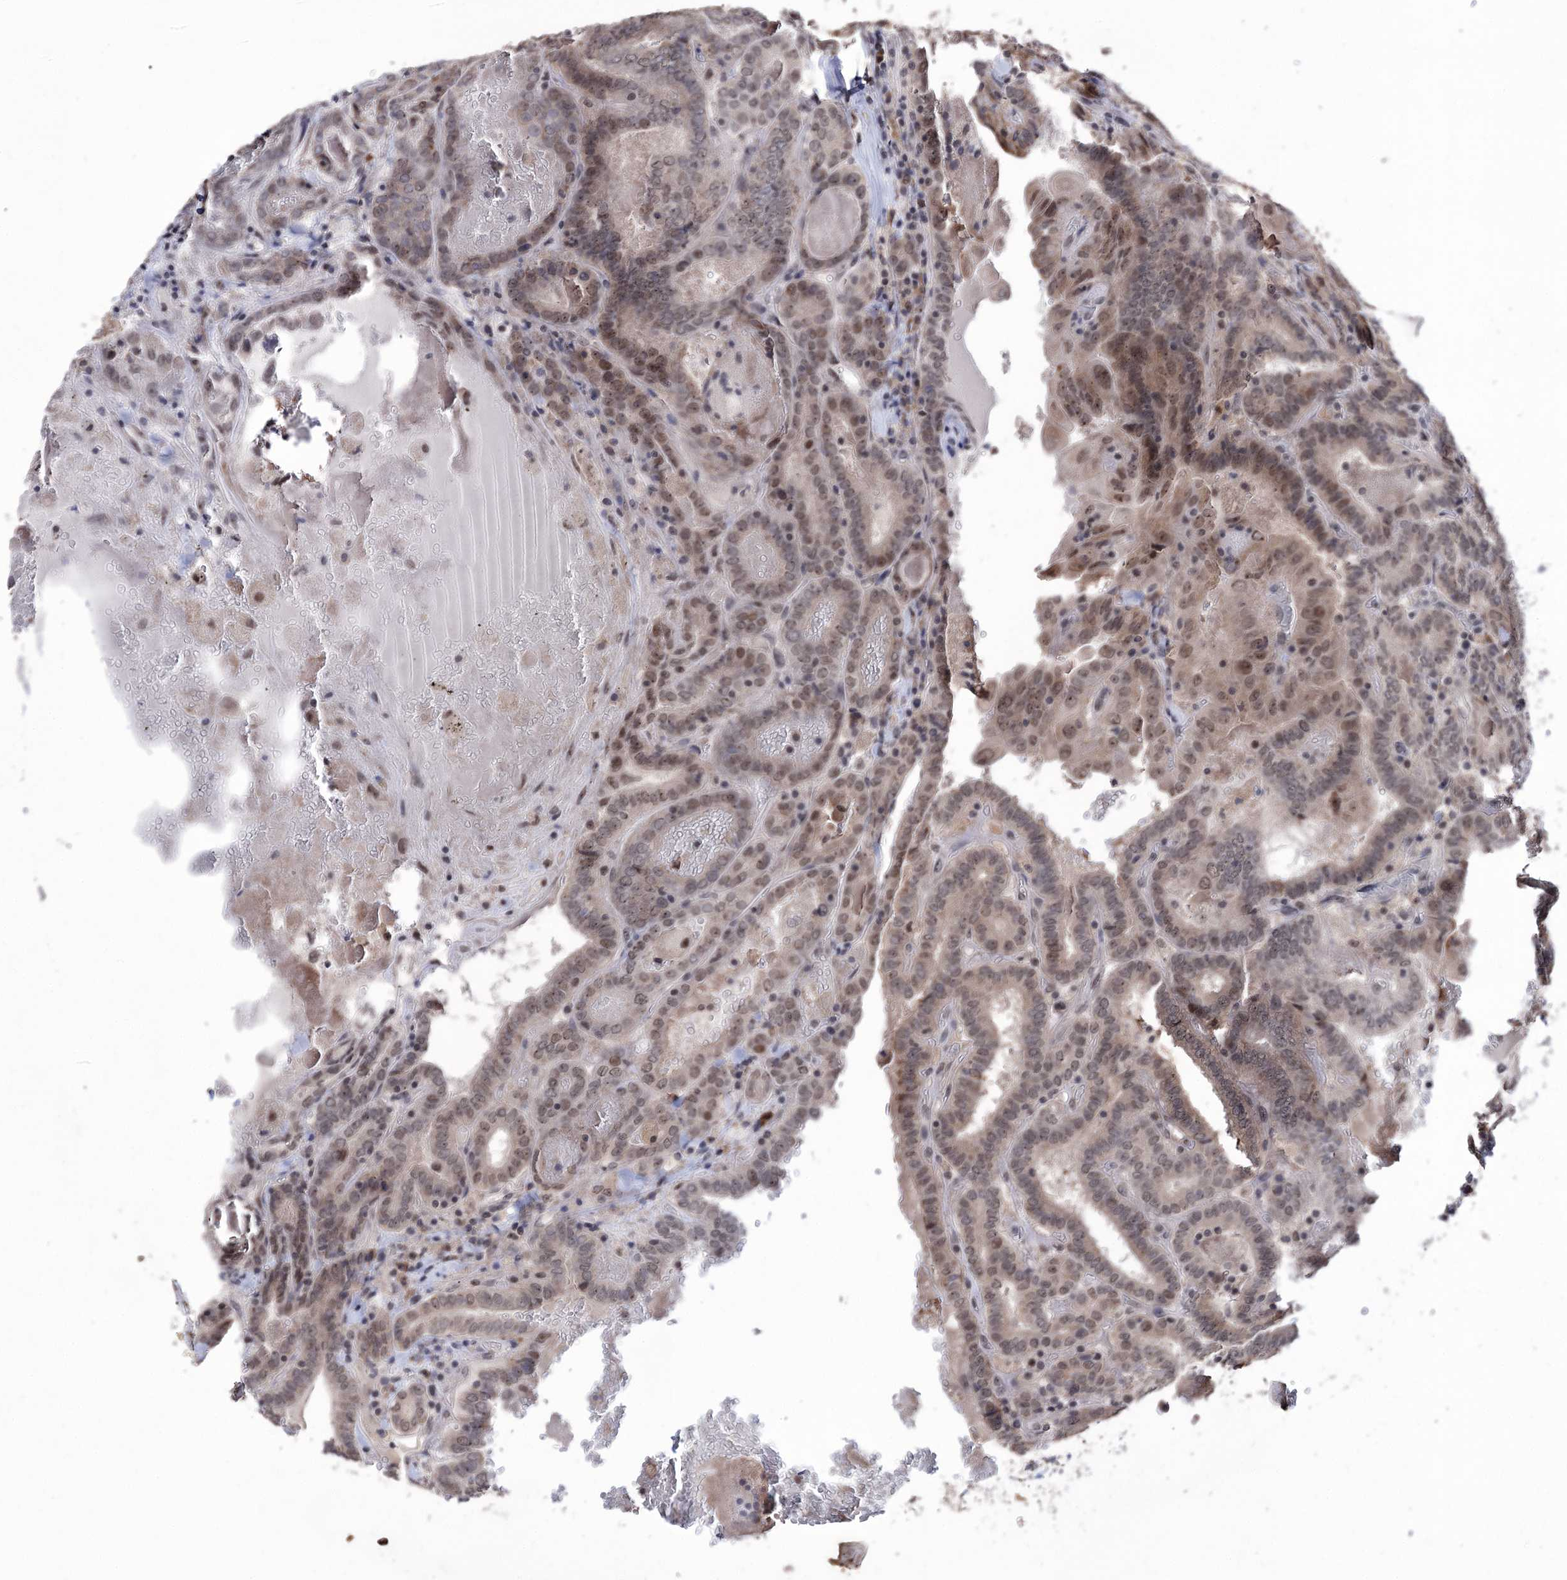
{"staining": {"intensity": "moderate", "quantity": ">75%", "location": "nuclear"}, "tissue": "thyroid cancer", "cell_type": "Tumor cells", "image_type": "cancer", "snomed": [{"axis": "morphology", "description": "Papillary adenocarcinoma, NOS"}, {"axis": "topography", "description": "Thyroid gland"}], "caption": "A high-resolution image shows IHC staining of papillary adenocarcinoma (thyroid), which reveals moderate nuclear staining in about >75% of tumor cells.", "gene": "VGLL4", "patient": {"sex": "female", "age": 72}}